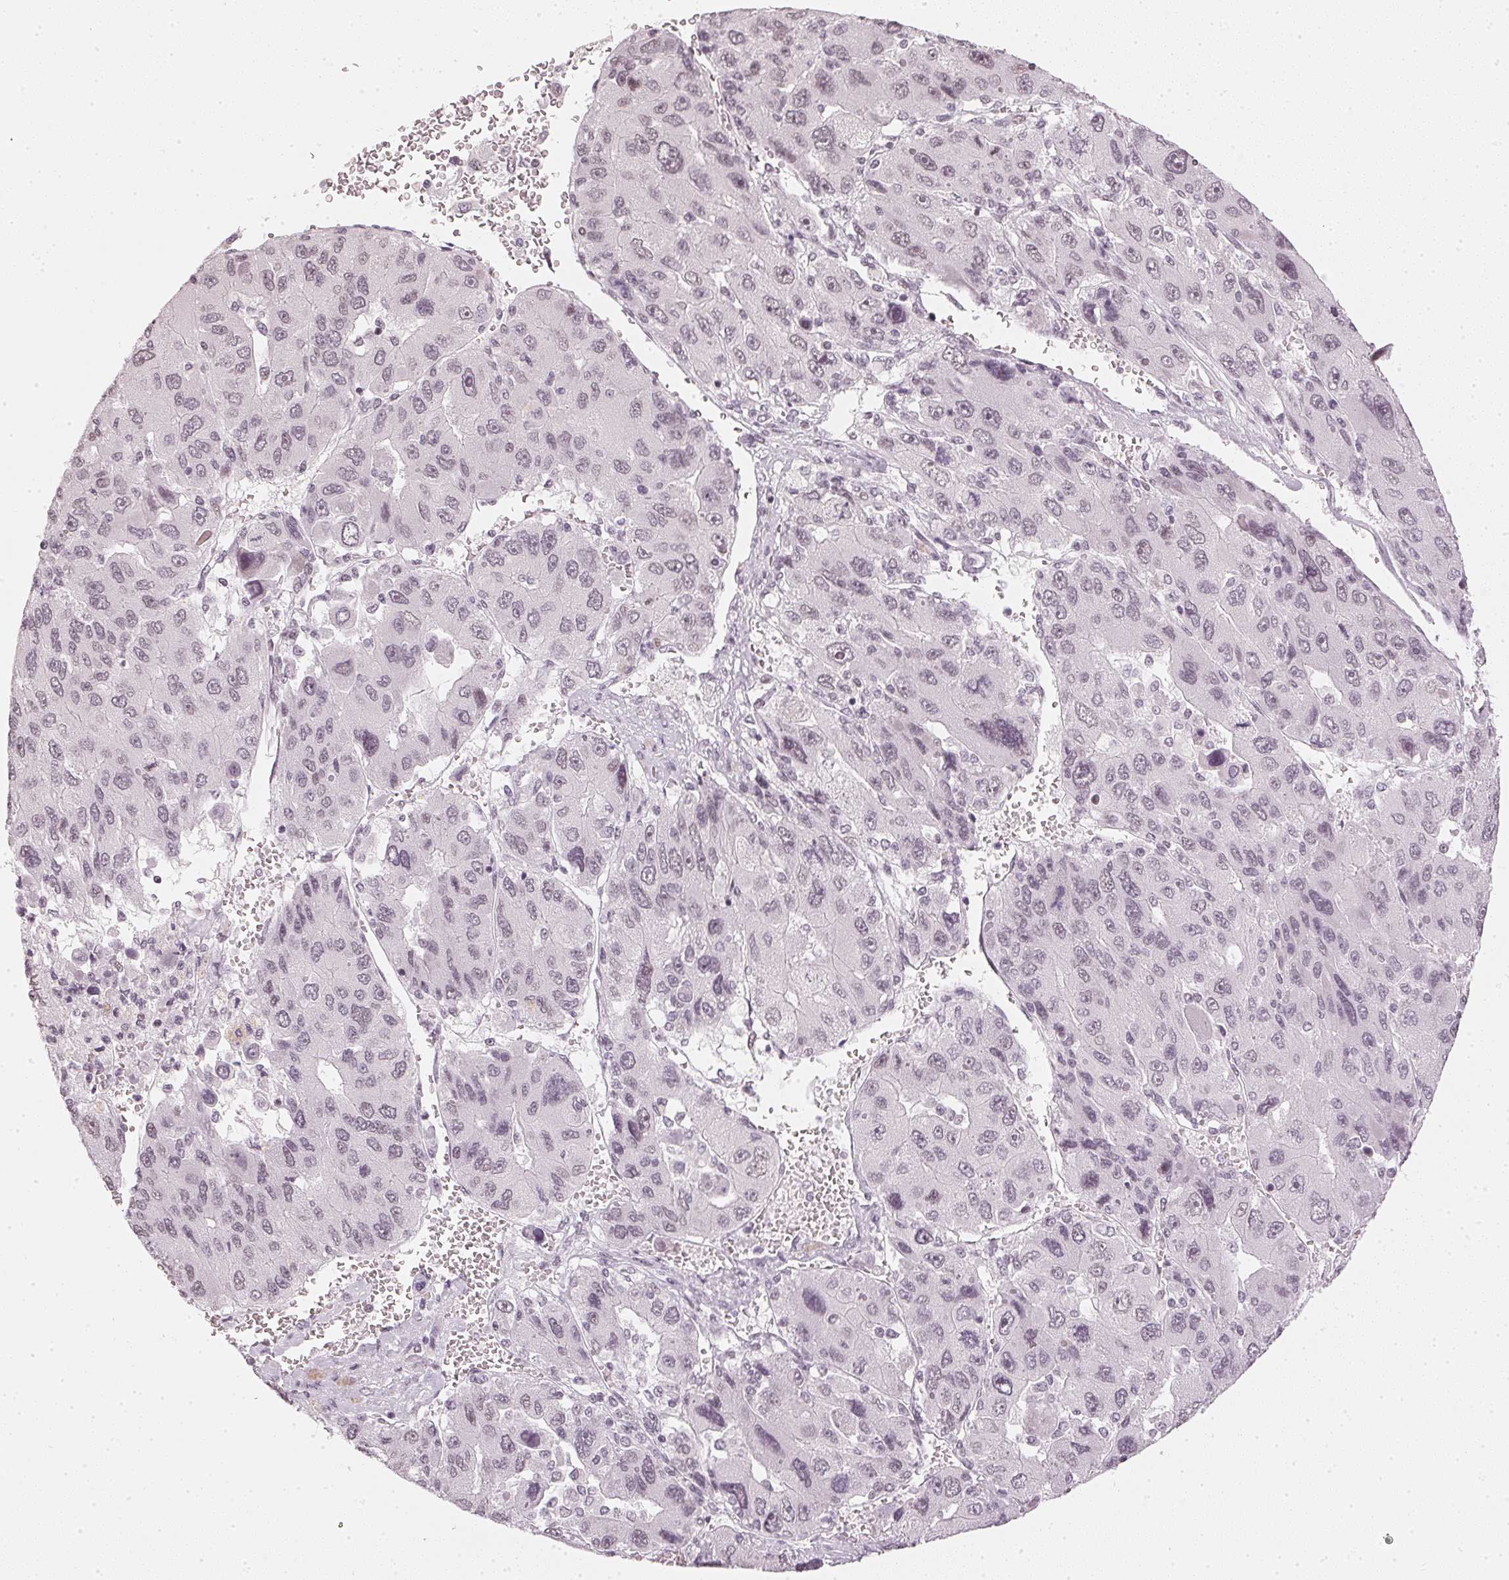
{"staining": {"intensity": "negative", "quantity": "none", "location": "none"}, "tissue": "liver cancer", "cell_type": "Tumor cells", "image_type": "cancer", "snomed": [{"axis": "morphology", "description": "Carcinoma, Hepatocellular, NOS"}, {"axis": "topography", "description": "Liver"}], "caption": "Tumor cells are negative for brown protein staining in hepatocellular carcinoma (liver).", "gene": "DNAJC6", "patient": {"sex": "female", "age": 41}}